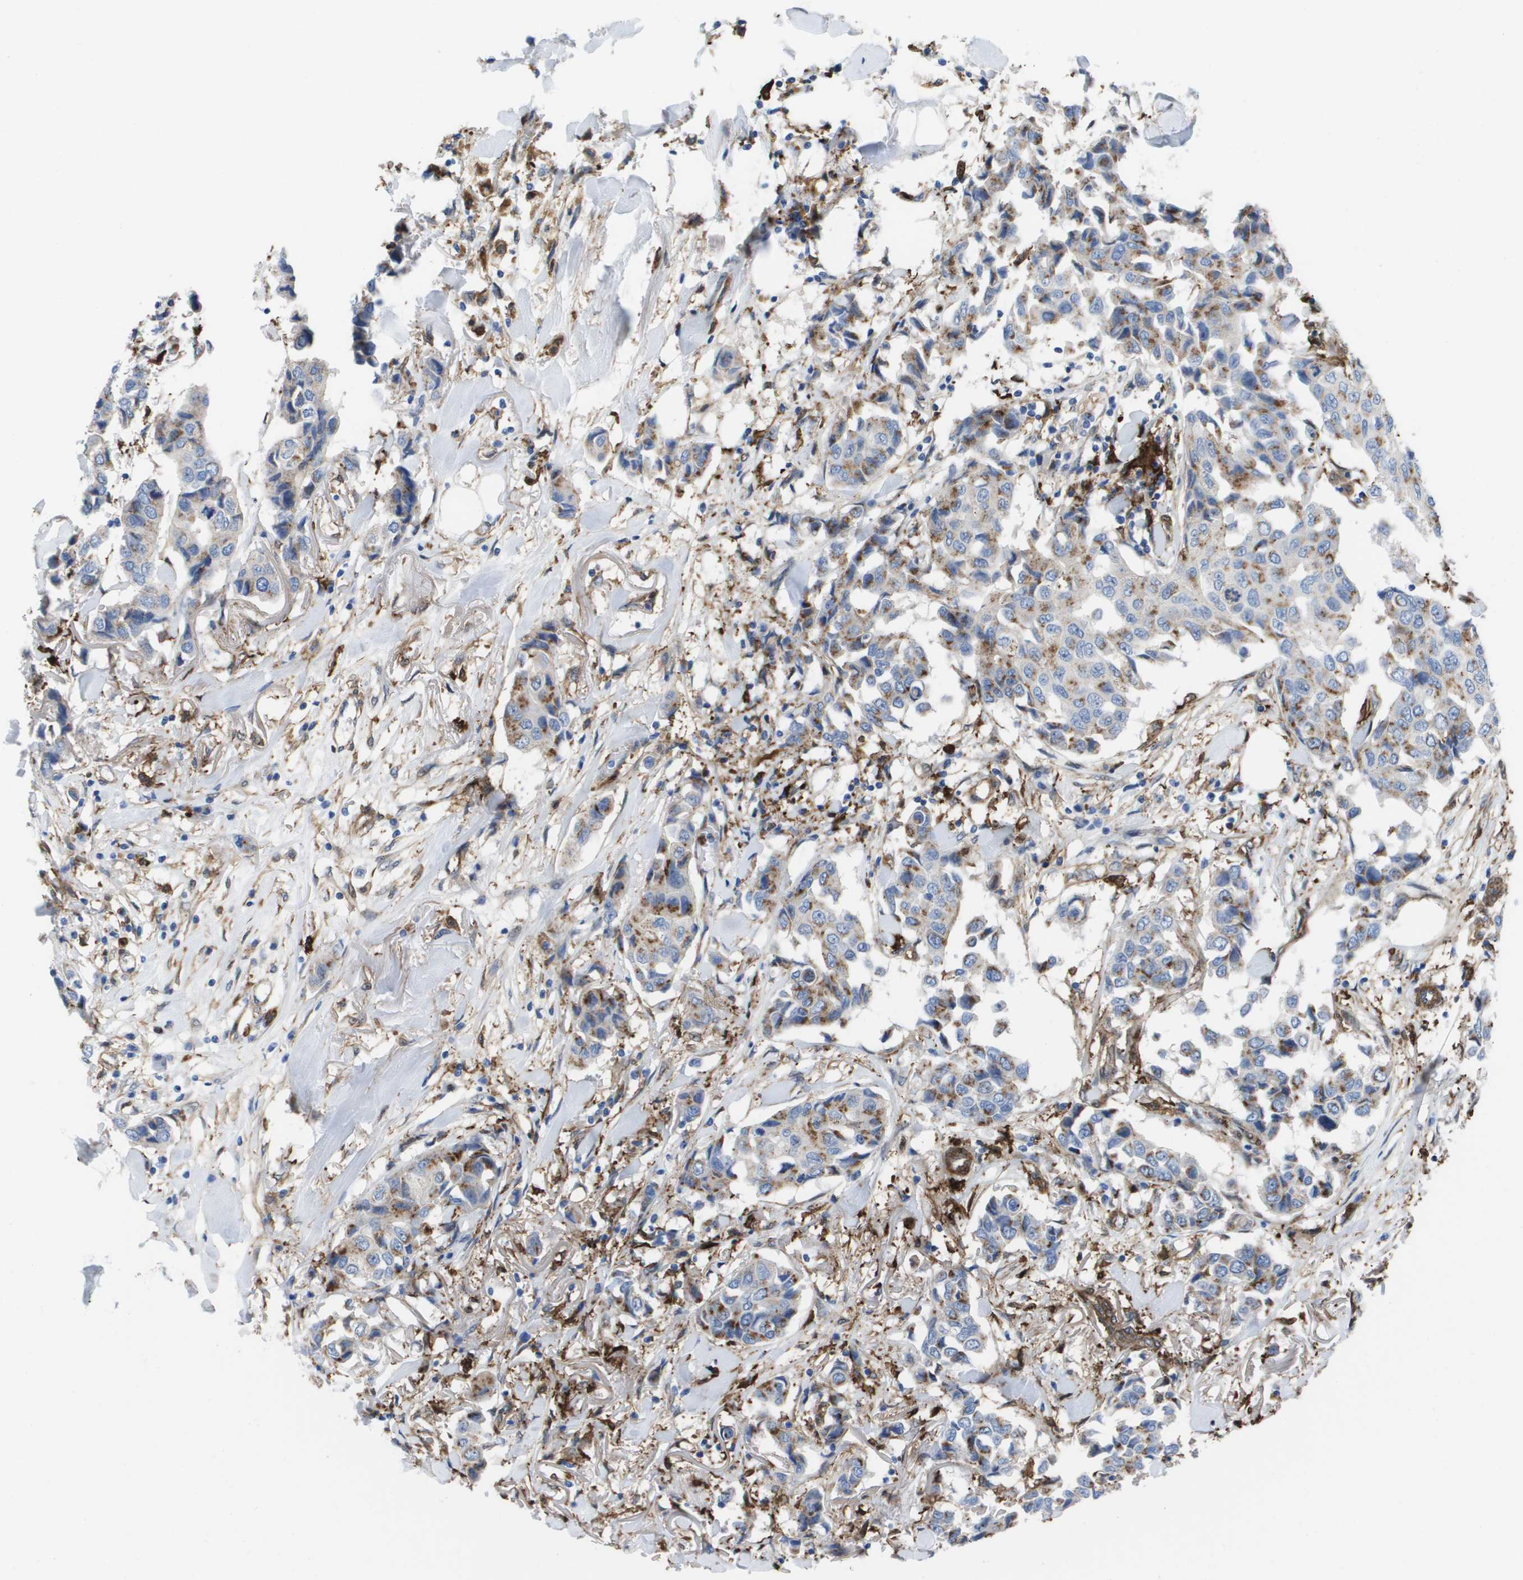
{"staining": {"intensity": "weak", "quantity": ">75%", "location": "cytoplasmic/membranous"}, "tissue": "breast cancer", "cell_type": "Tumor cells", "image_type": "cancer", "snomed": [{"axis": "morphology", "description": "Duct carcinoma"}, {"axis": "topography", "description": "Breast"}], "caption": "Immunohistochemistry staining of breast cancer, which reveals low levels of weak cytoplasmic/membranous staining in about >75% of tumor cells indicating weak cytoplasmic/membranous protein positivity. The staining was performed using DAB (brown) for protein detection and nuclei were counterstained in hematoxylin (blue).", "gene": "SLC37A2", "patient": {"sex": "female", "age": 80}}